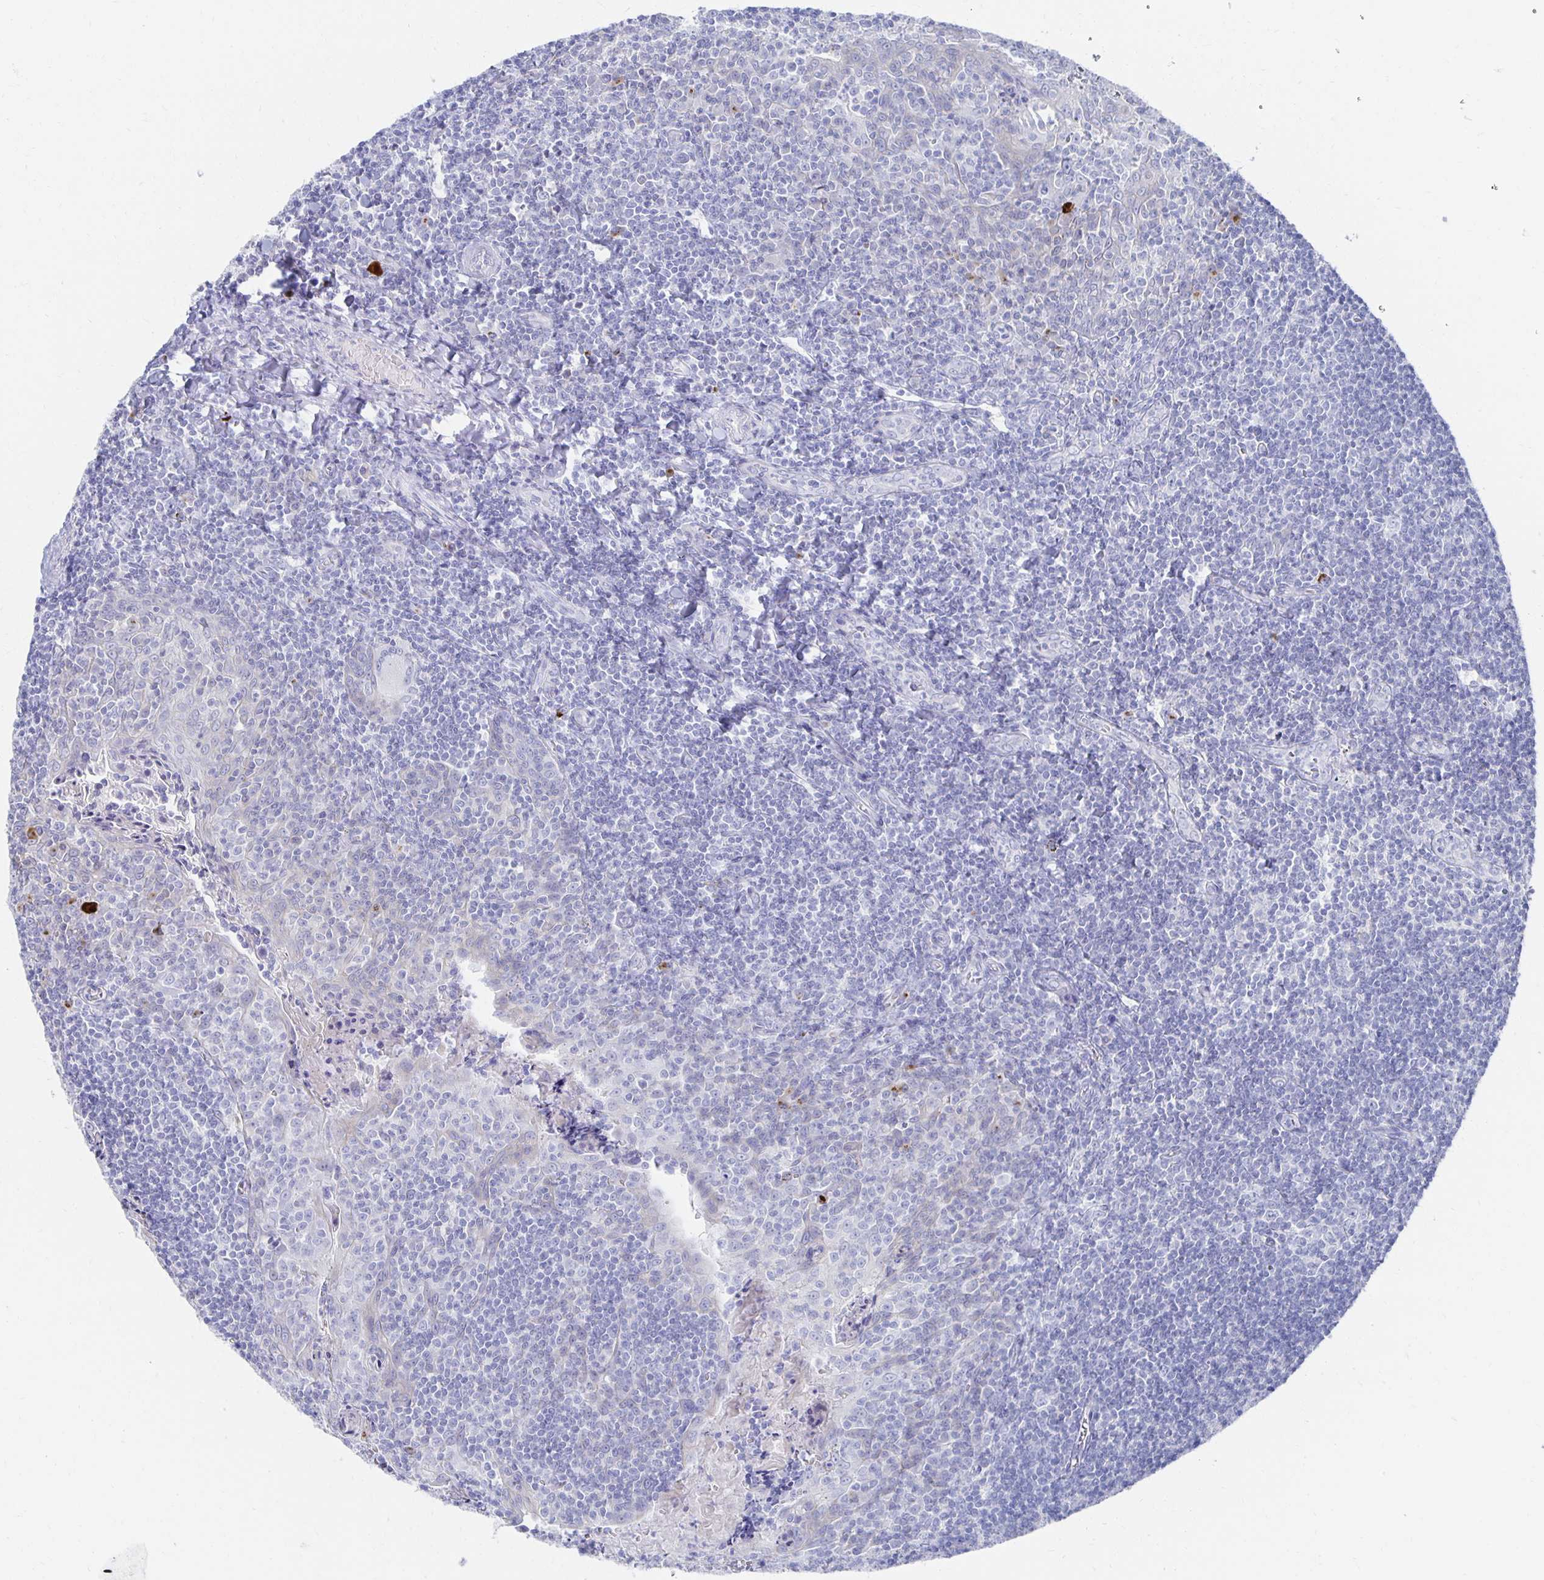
{"staining": {"intensity": "negative", "quantity": "none", "location": "none"}, "tissue": "tonsil", "cell_type": "Germinal center cells", "image_type": "normal", "snomed": [{"axis": "morphology", "description": "Normal tissue, NOS"}, {"axis": "morphology", "description": "Inflammation, NOS"}, {"axis": "topography", "description": "Tonsil"}], "caption": "Immunohistochemistry (IHC) histopathology image of unremarkable tonsil stained for a protein (brown), which exhibits no expression in germinal center cells. (DAB (3,3'-diaminobenzidine) immunohistochemistry (IHC), high magnification).", "gene": "PRDM7", "patient": {"sex": "female", "age": 31}}